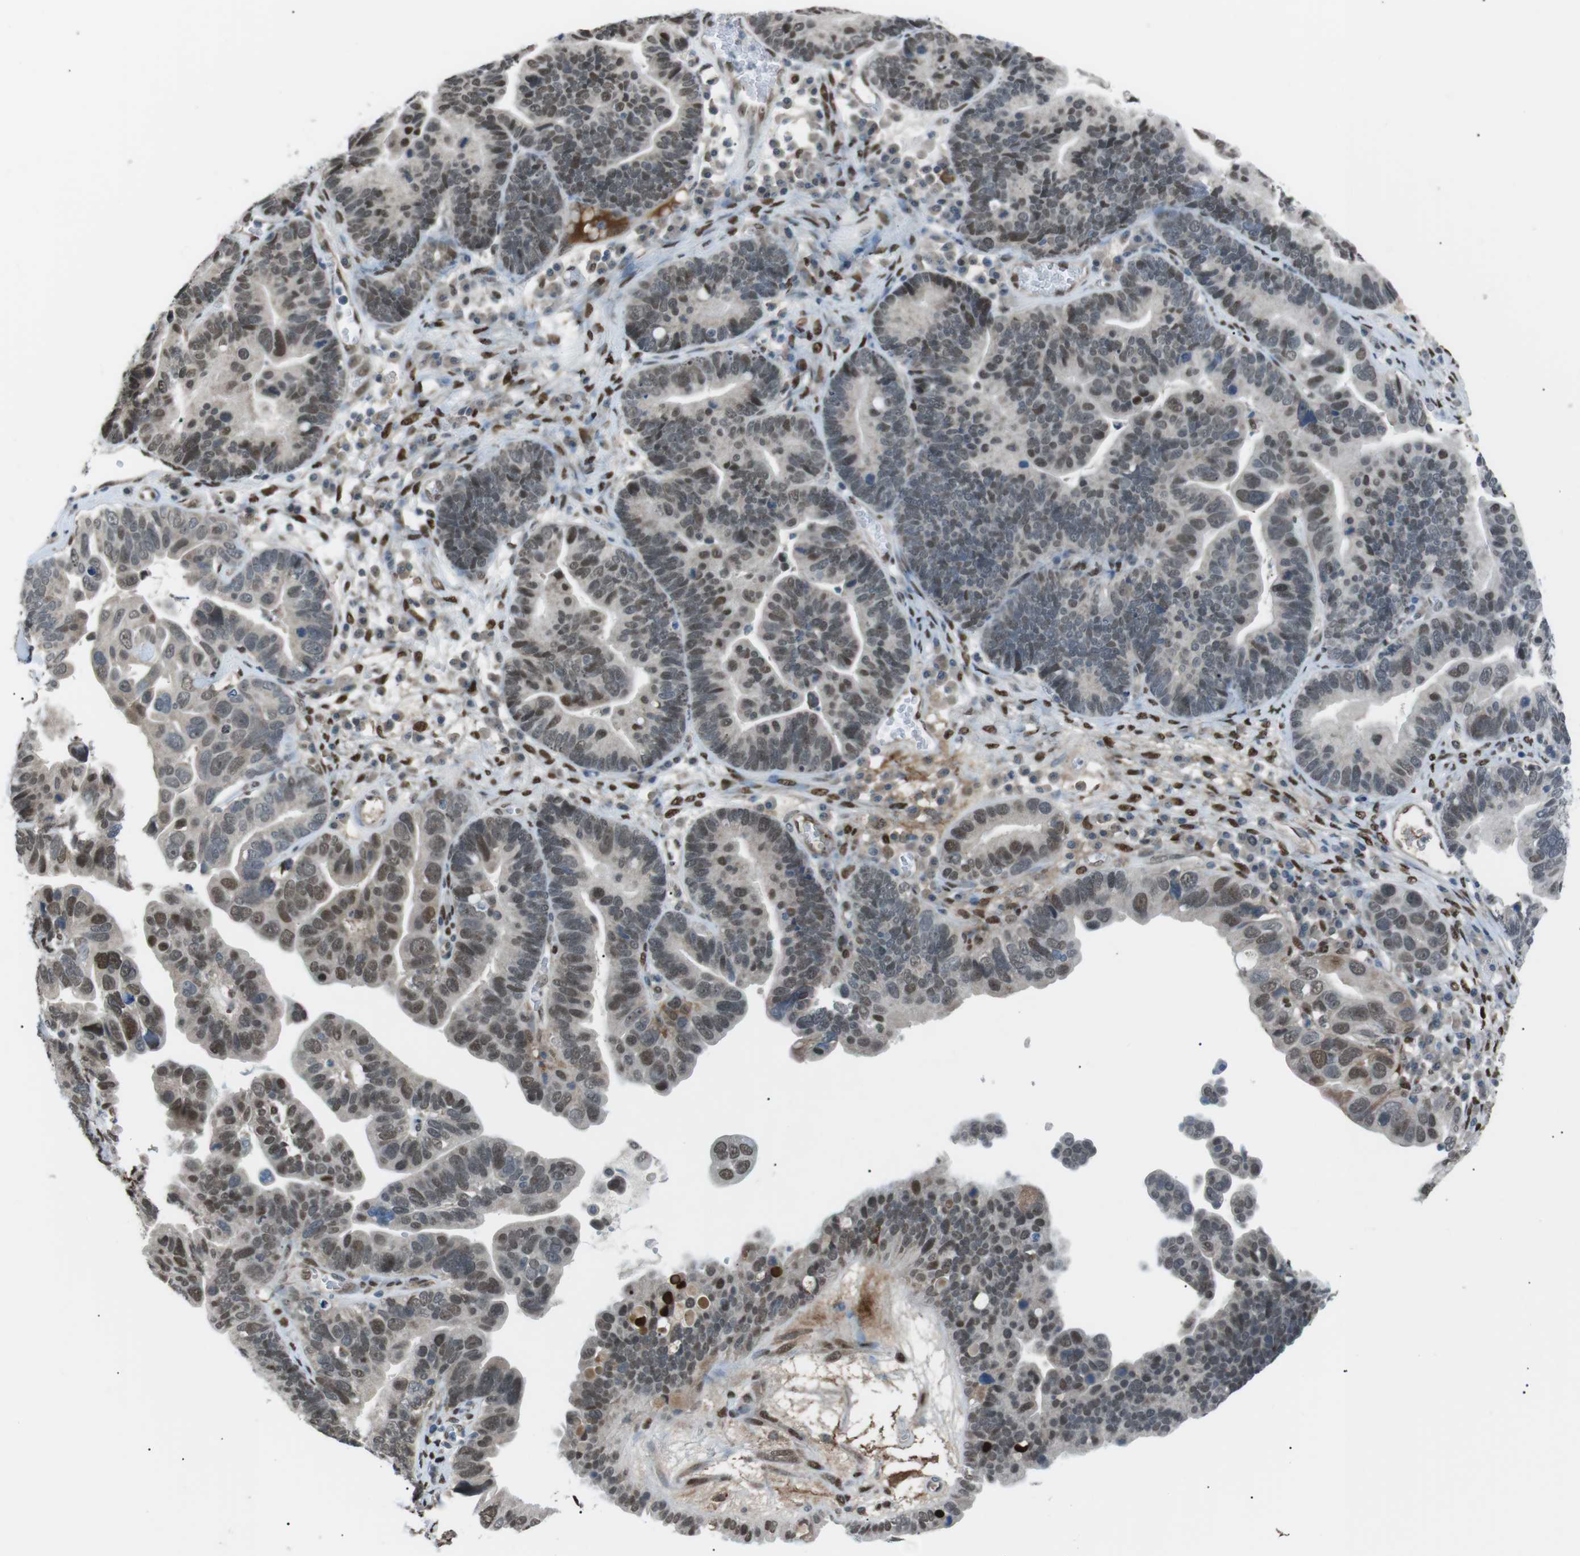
{"staining": {"intensity": "moderate", "quantity": "25%-75%", "location": "nuclear"}, "tissue": "ovarian cancer", "cell_type": "Tumor cells", "image_type": "cancer", "snomed": [{"axis": "morphology", "description": "Cystadenocarcinoma, serous, NOS"}, {"axis": "topography", "description": "Ovary"}], "caption": "Immunohistochemistry (IHC) of human ovarian cancer reveals medium levels of moderate nuclear positivity in about 25%-75% of tumor cells. (Stains: DAB in brown, nuclei in blue, Microscopy: brightfield microscopy at high magnification).", "gene": "SRPK2", "patient": {"sex": "female", "age": 56}}